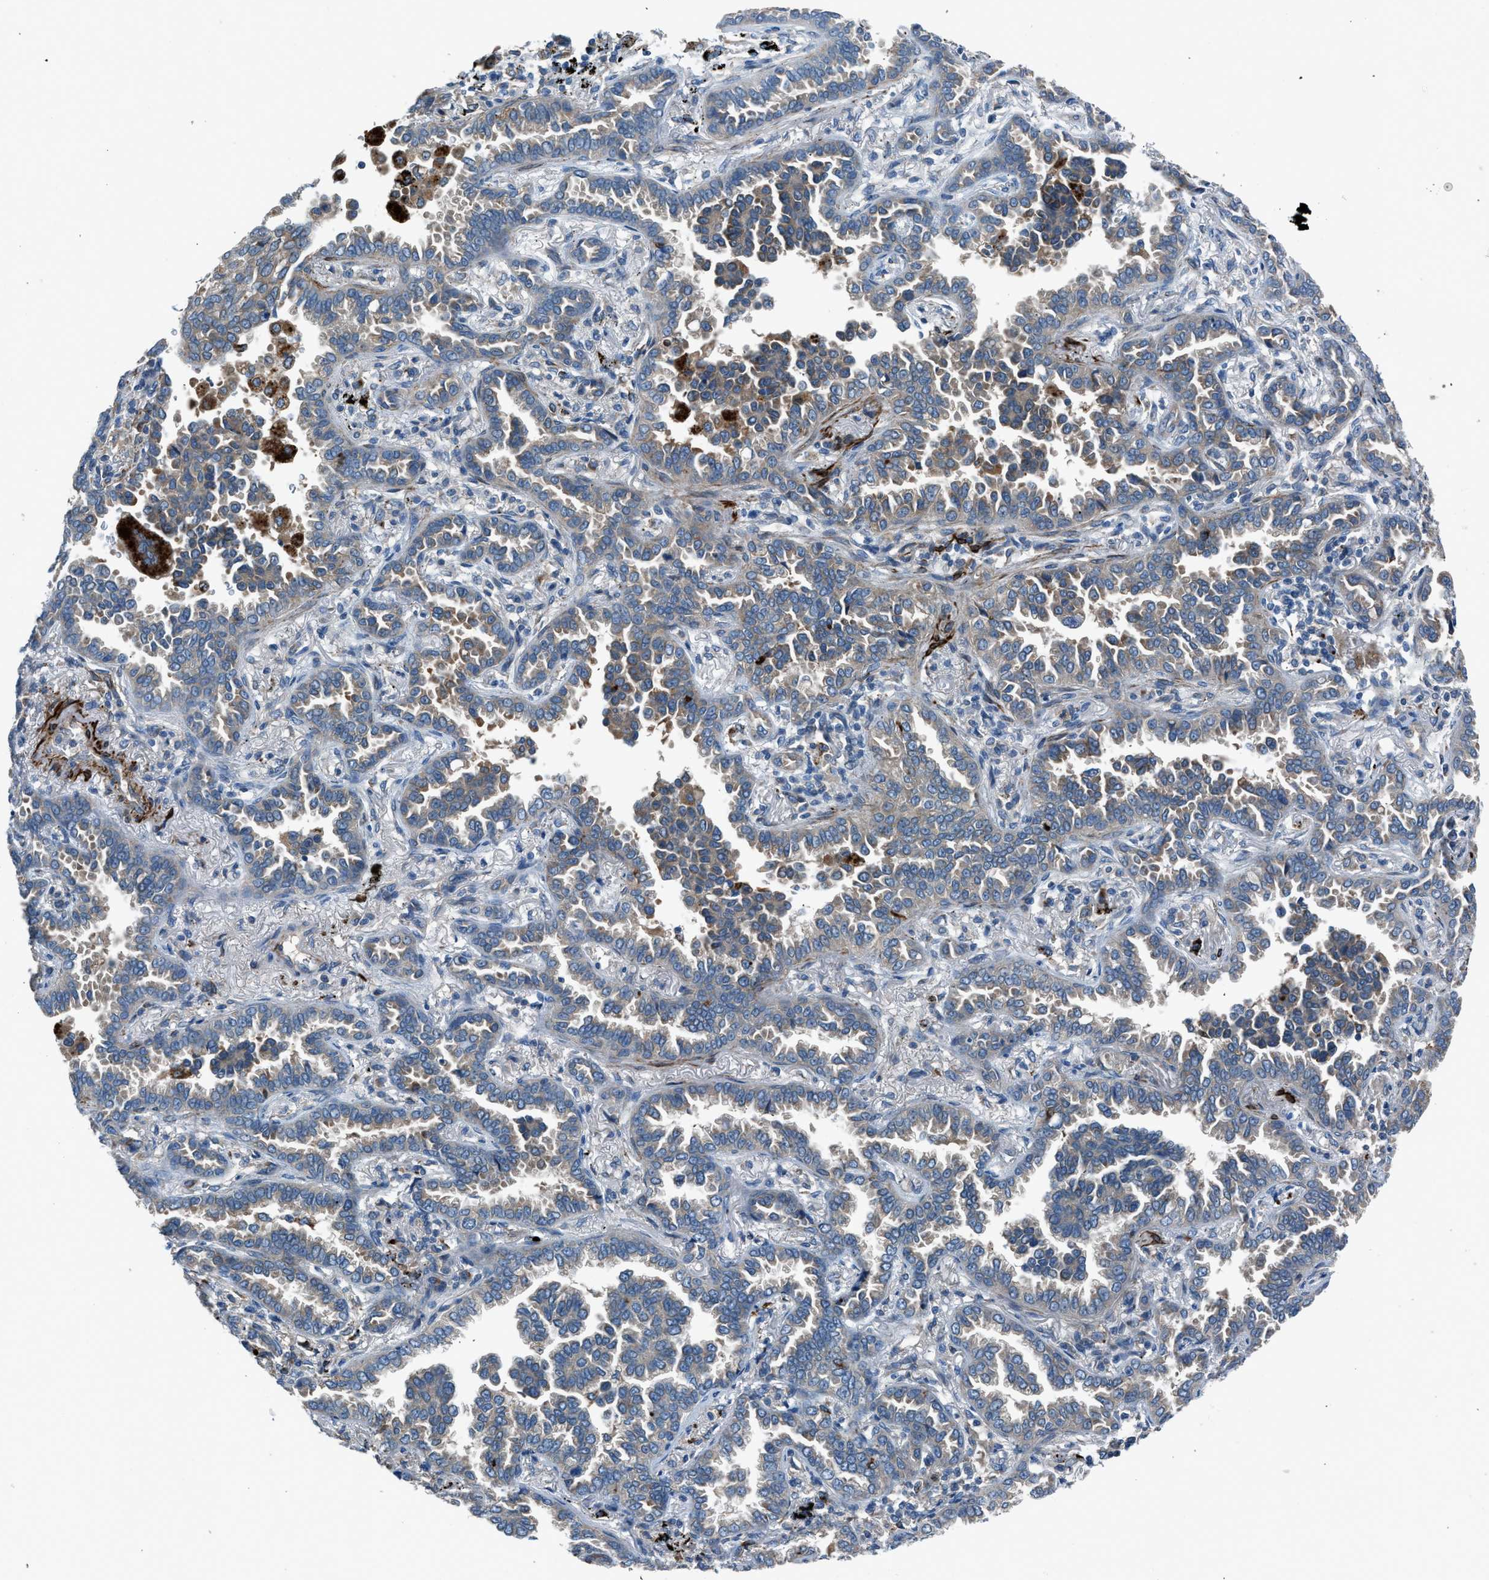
{"staining": {"intensity": "weak", "quantity": "<25%", "location": "cytoplasmic/membranous"}, "tissue": "lung cancer", "cell_type": "Tumor cells", "image_type": "cancer", "snomed": [{"axis": "morphology", "description": "Normal tissue, NOS"}, {"axis": "morphology", "description": "Adenocarcinoma, NOS"}, {"axis": "topography", "description": "Lung"}], "caption": "Human adenocarcinoma (lung) stained for a protein using immunohistochemistry demonstrates no expression in tumor cells.", "gene": "LMBR1", "patient": {"sex": "male", "age": 59}}